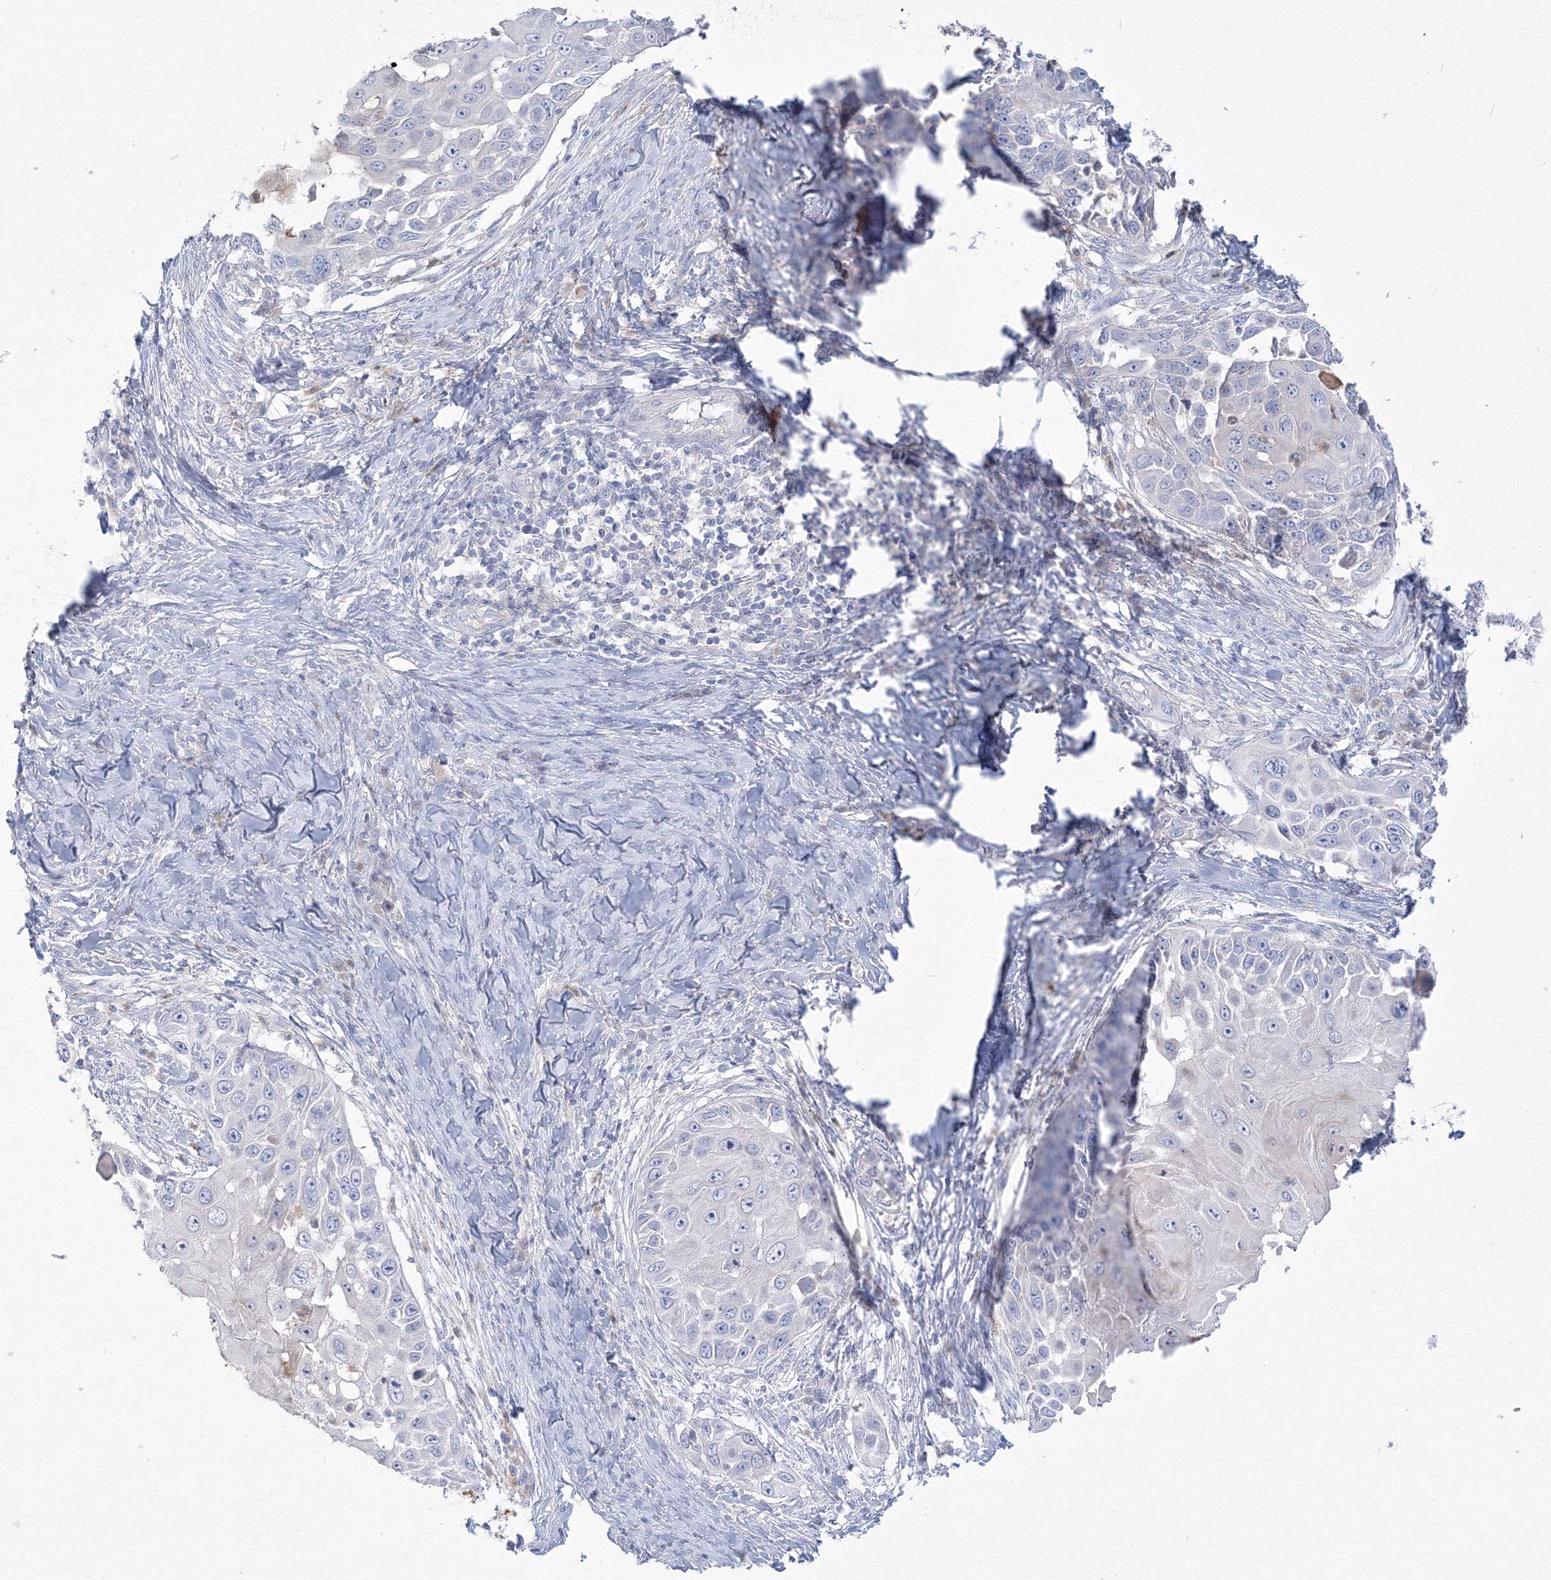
{"staining": {"intensity": "negative", "quantity": "none", "location": "none"}, "tissue": "skin cancer", "cell_type": "Tumor cells", "image_type": "cancer", "snomed": [{"axis": "morphology", "description": "Squamous cell carcinoma, NOS"}, {"axis": "topography", "description": "Skin"}], "caption": "A photomicrograph of human skin cancer is negative for staining in tumor cells. (DAB immunohistochemistry, high magnification).", "gene": "FBXL8", "patient": {"sex": "female", "age": 44}}